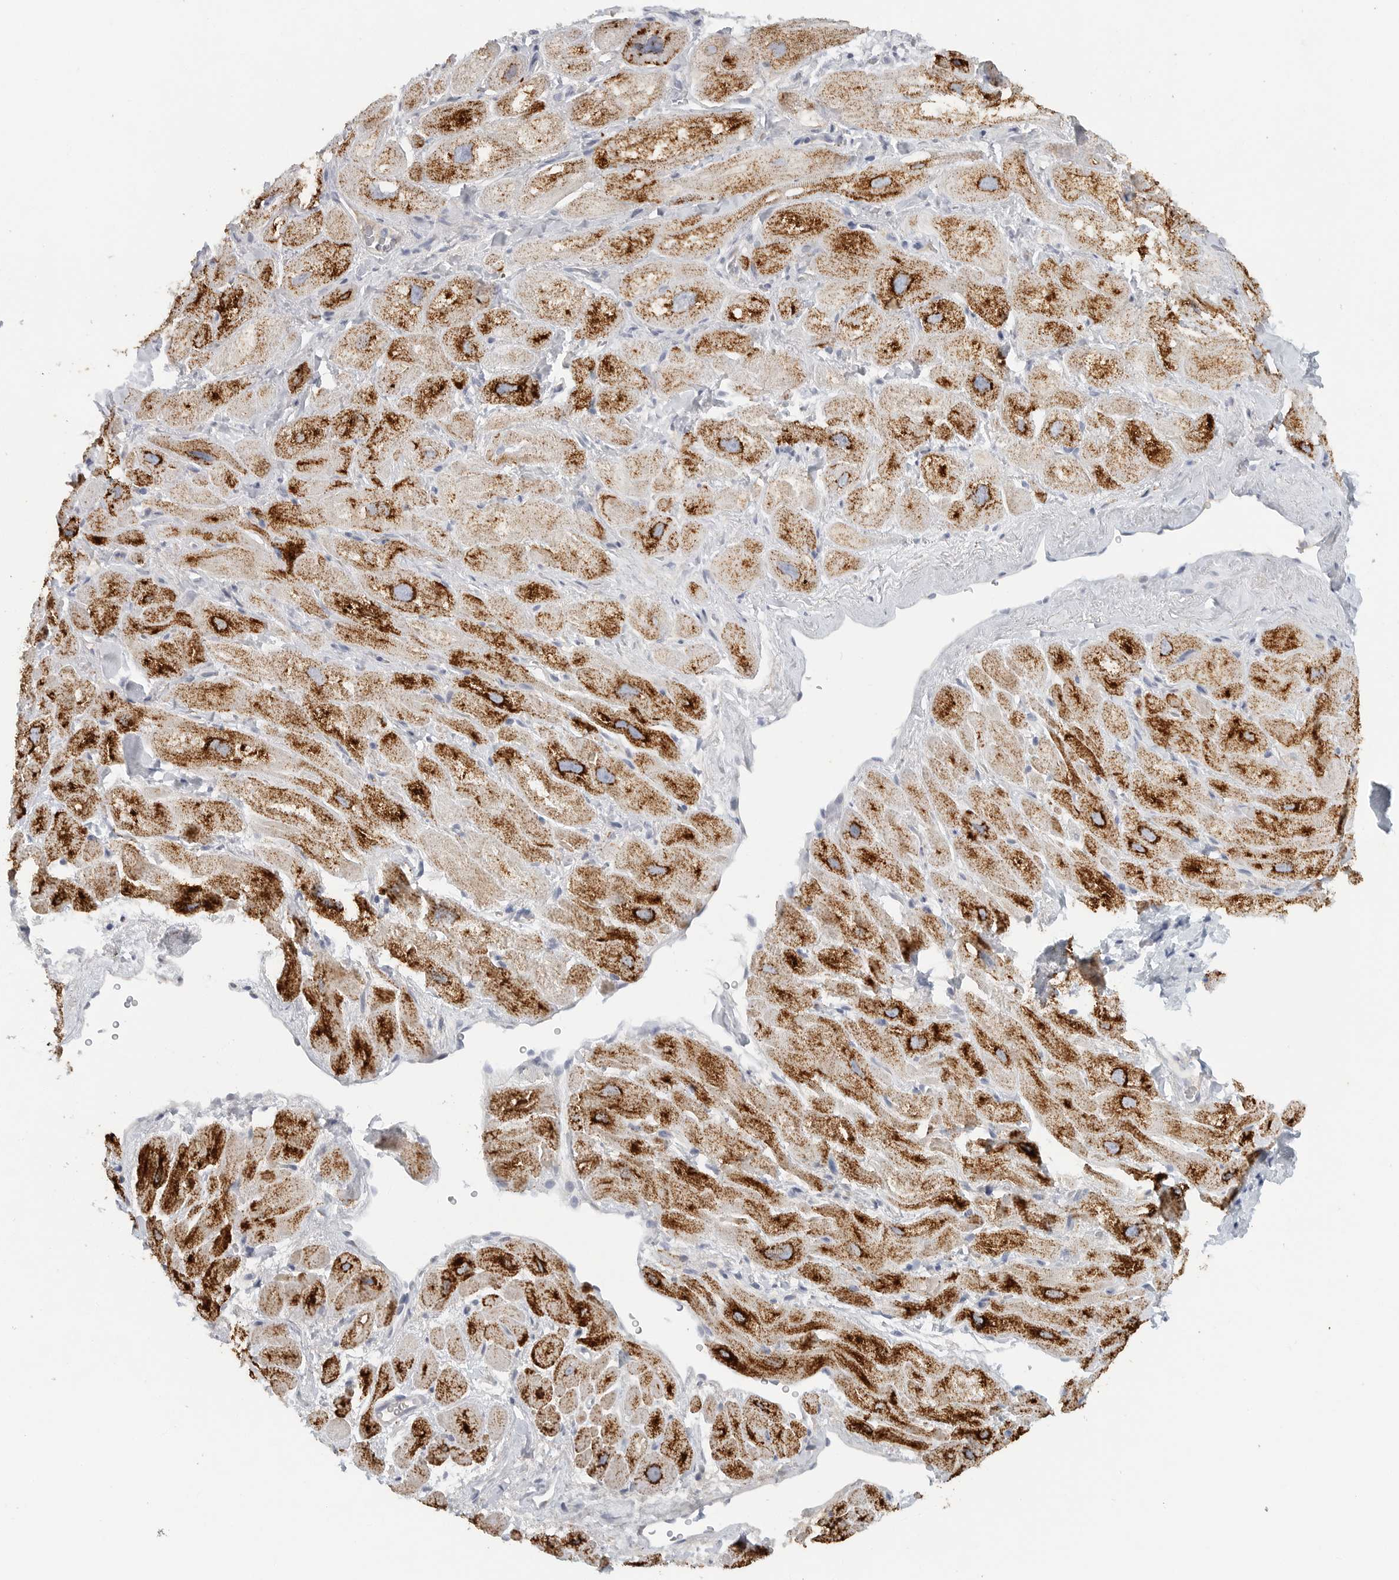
{"staining": {"intensity": "strong", "quantity": "<25%", "location": "cytoplasmic/membranous"}, "tissue": "heart muscle", "cell_type": "Cardiomyocytes", "image_type": "normal", "snomed": [{"axis": "morphology", "description": "Normal tissue, NOS"}, {"axis": "topography", "description": "Heart"}], "caption": "Cardiomyocytes reveal medium levels of strong cytoplasmic/membranous positivity in approximately <25% of cells in benign human heart muscle.", "gene": "PAM", "patient": {"sex": "male", "age": 49}}